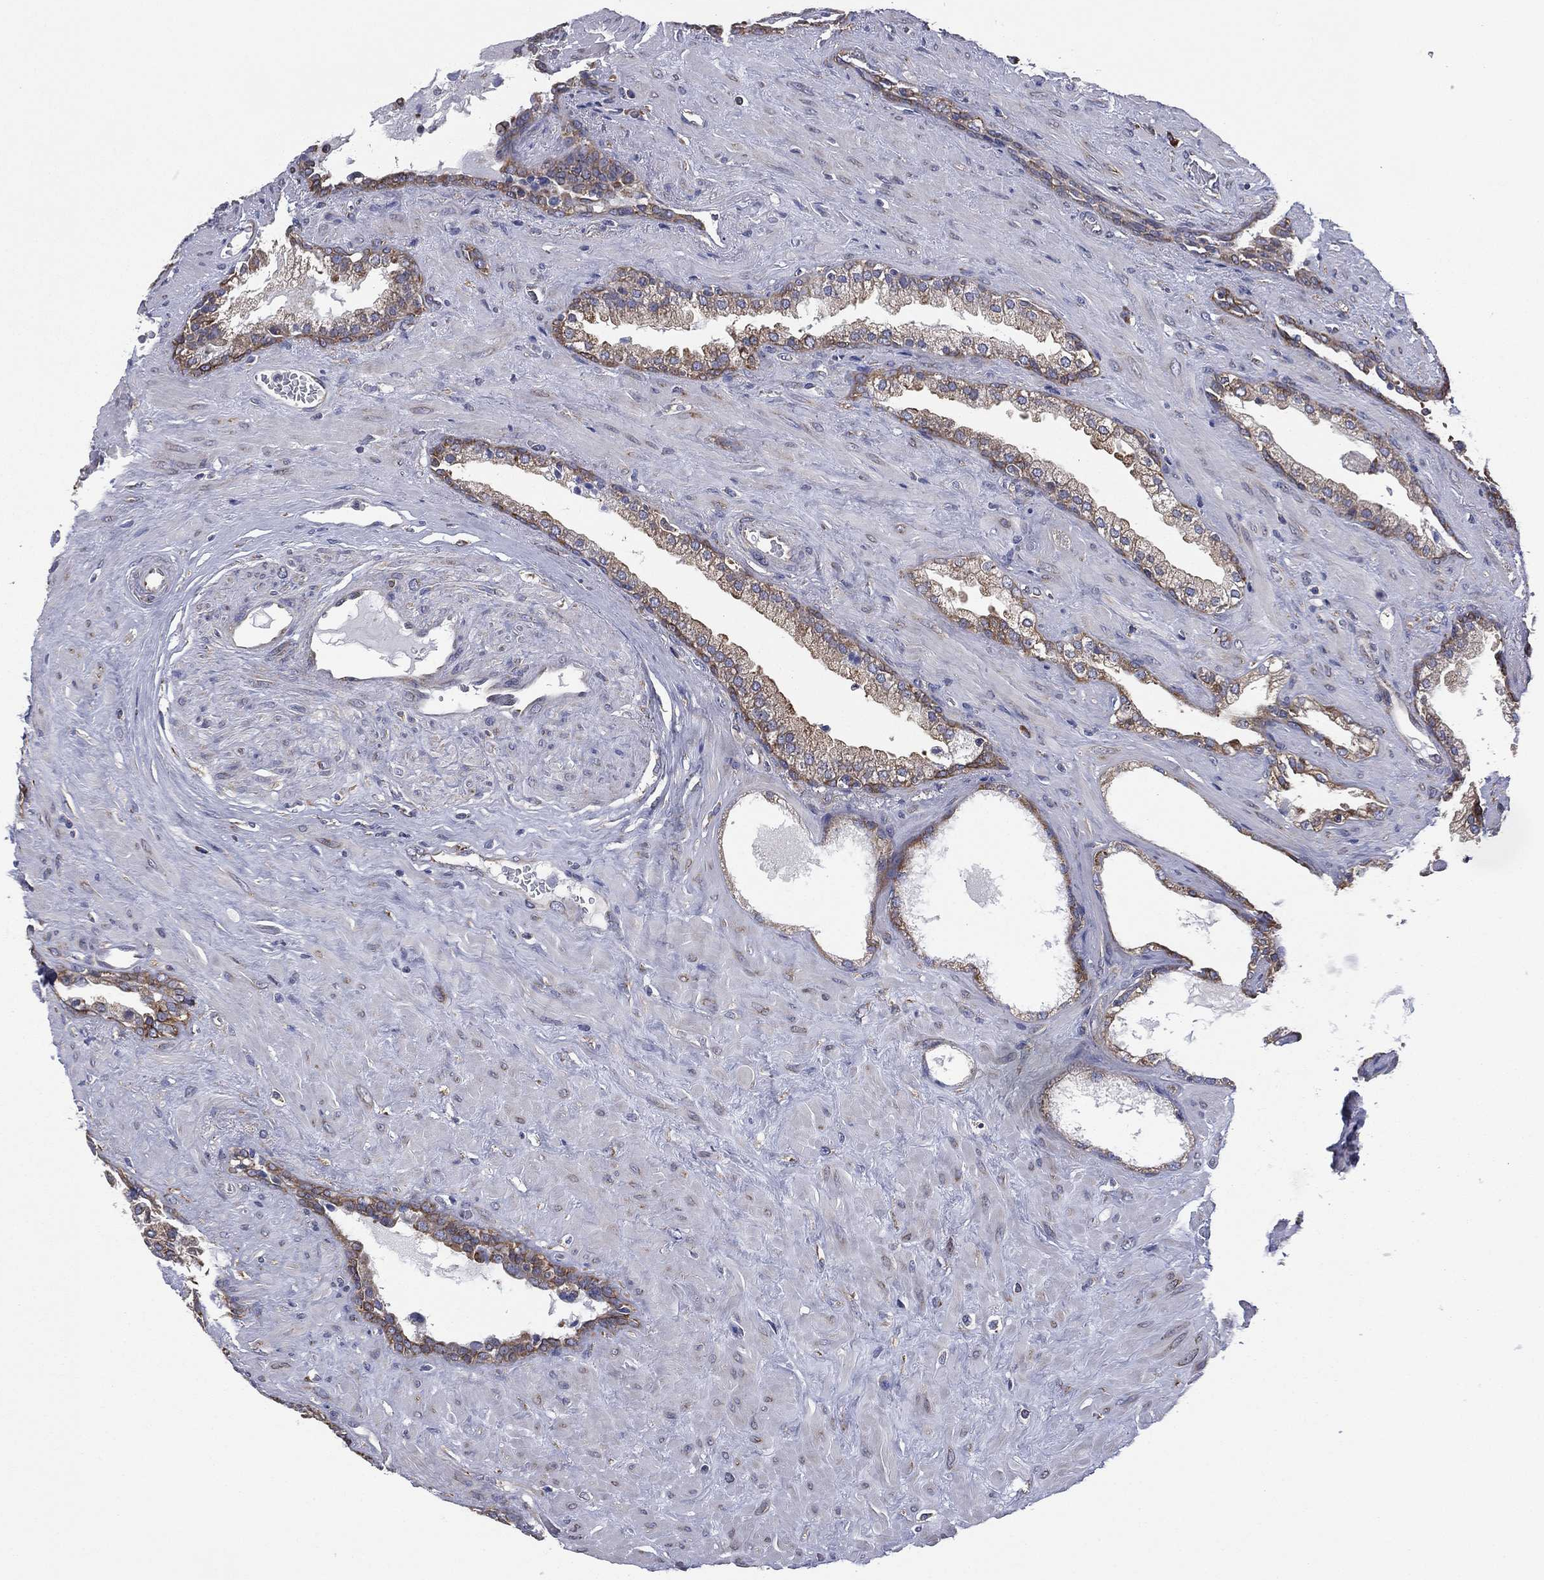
{"staining": {"intensity": "moderate", "quantity": ">75%", "location": "cytoplasmic/membranous"}, "tissue": "prostate", "cell_type": "Glandular cells", "image_type": "normal", "snomed": [{"axis": "morphology", "description": "Normal tissue, NOS"}, {"axis": "topography", "description": "Prostate"}], "caption": "IHC of benign prostate reveals medium levels of moderate cytoplasmic/membranous expression in approximately >75% of glandular cells. The staining was performed using DAB to visualize the protein expression in brown, while the nuclei were stained in blue with hematoxylin (Magnification: 20x).", "gene": "FARSA", "patient": {"sex": "male", "age": 63}}